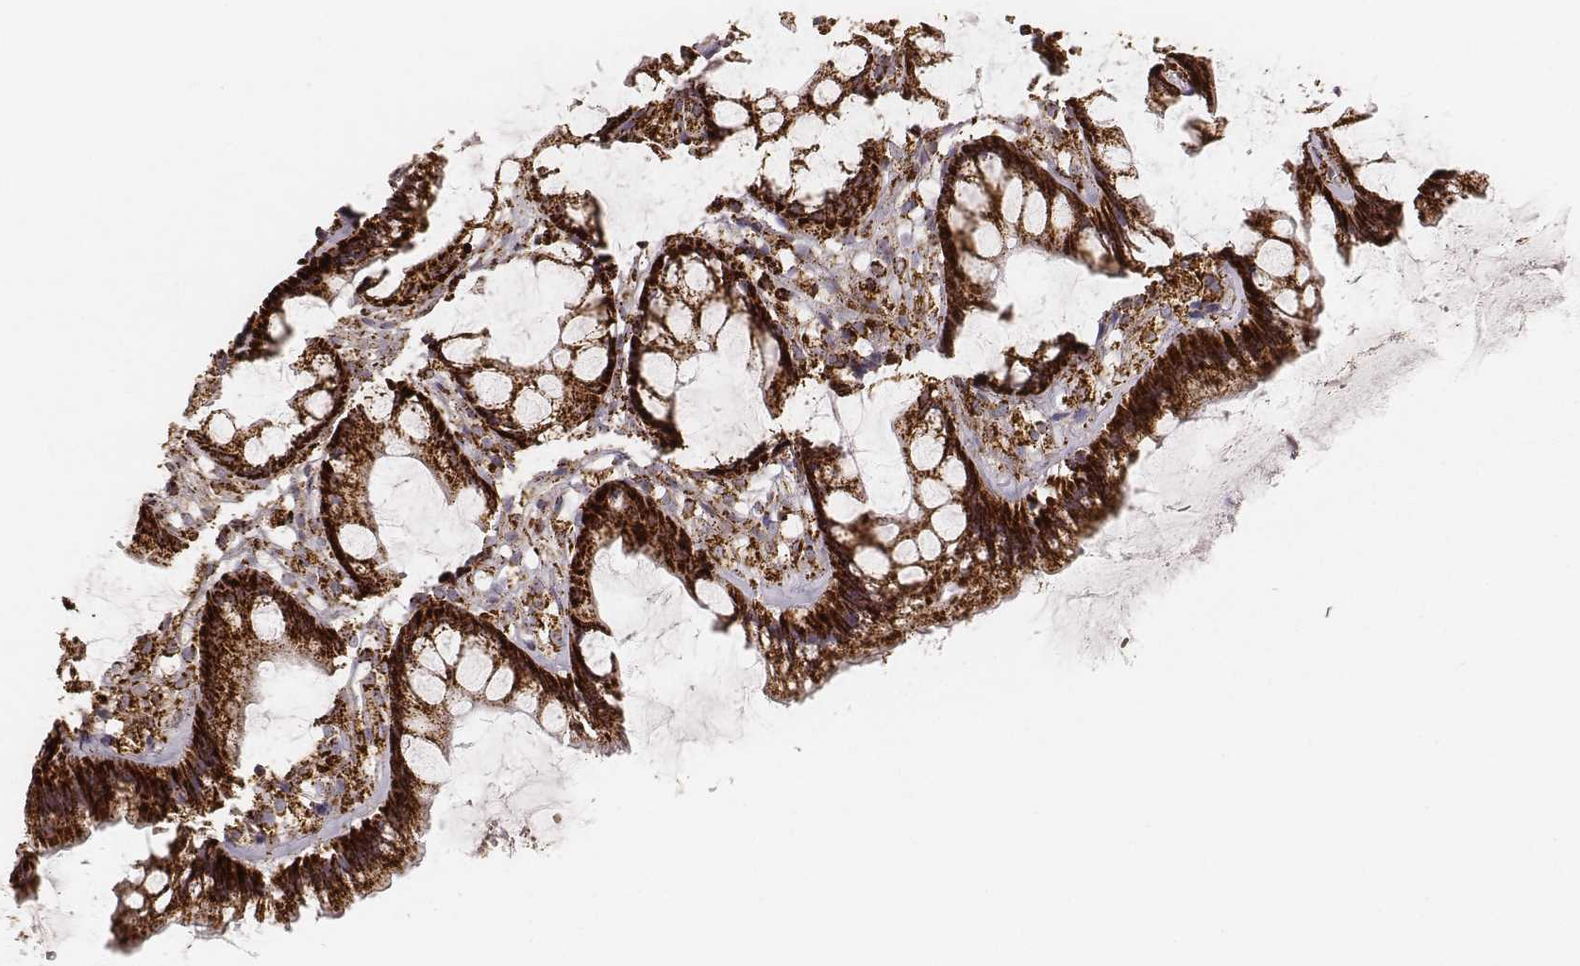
{"staining": {"intensity": "strong", "quantity": ">75%", "location": "cytoplasmic/membranous"}, "tissue": "rectum", "cell_type": "Glandular cells", "image_type": "normal", "snomed": [{"axis": "morphology", "description": "Normal tissue, NOS"}, {"axis": "topography", "description": "Rectum"}], "caption": "Normal rectum was stained to show a protein in brown. There is high levels of strong cytoplasmic/membranous expression in about >75% of glandular cells.", "gene": "CS", "patient": {"sex": "female", "age": 62}}